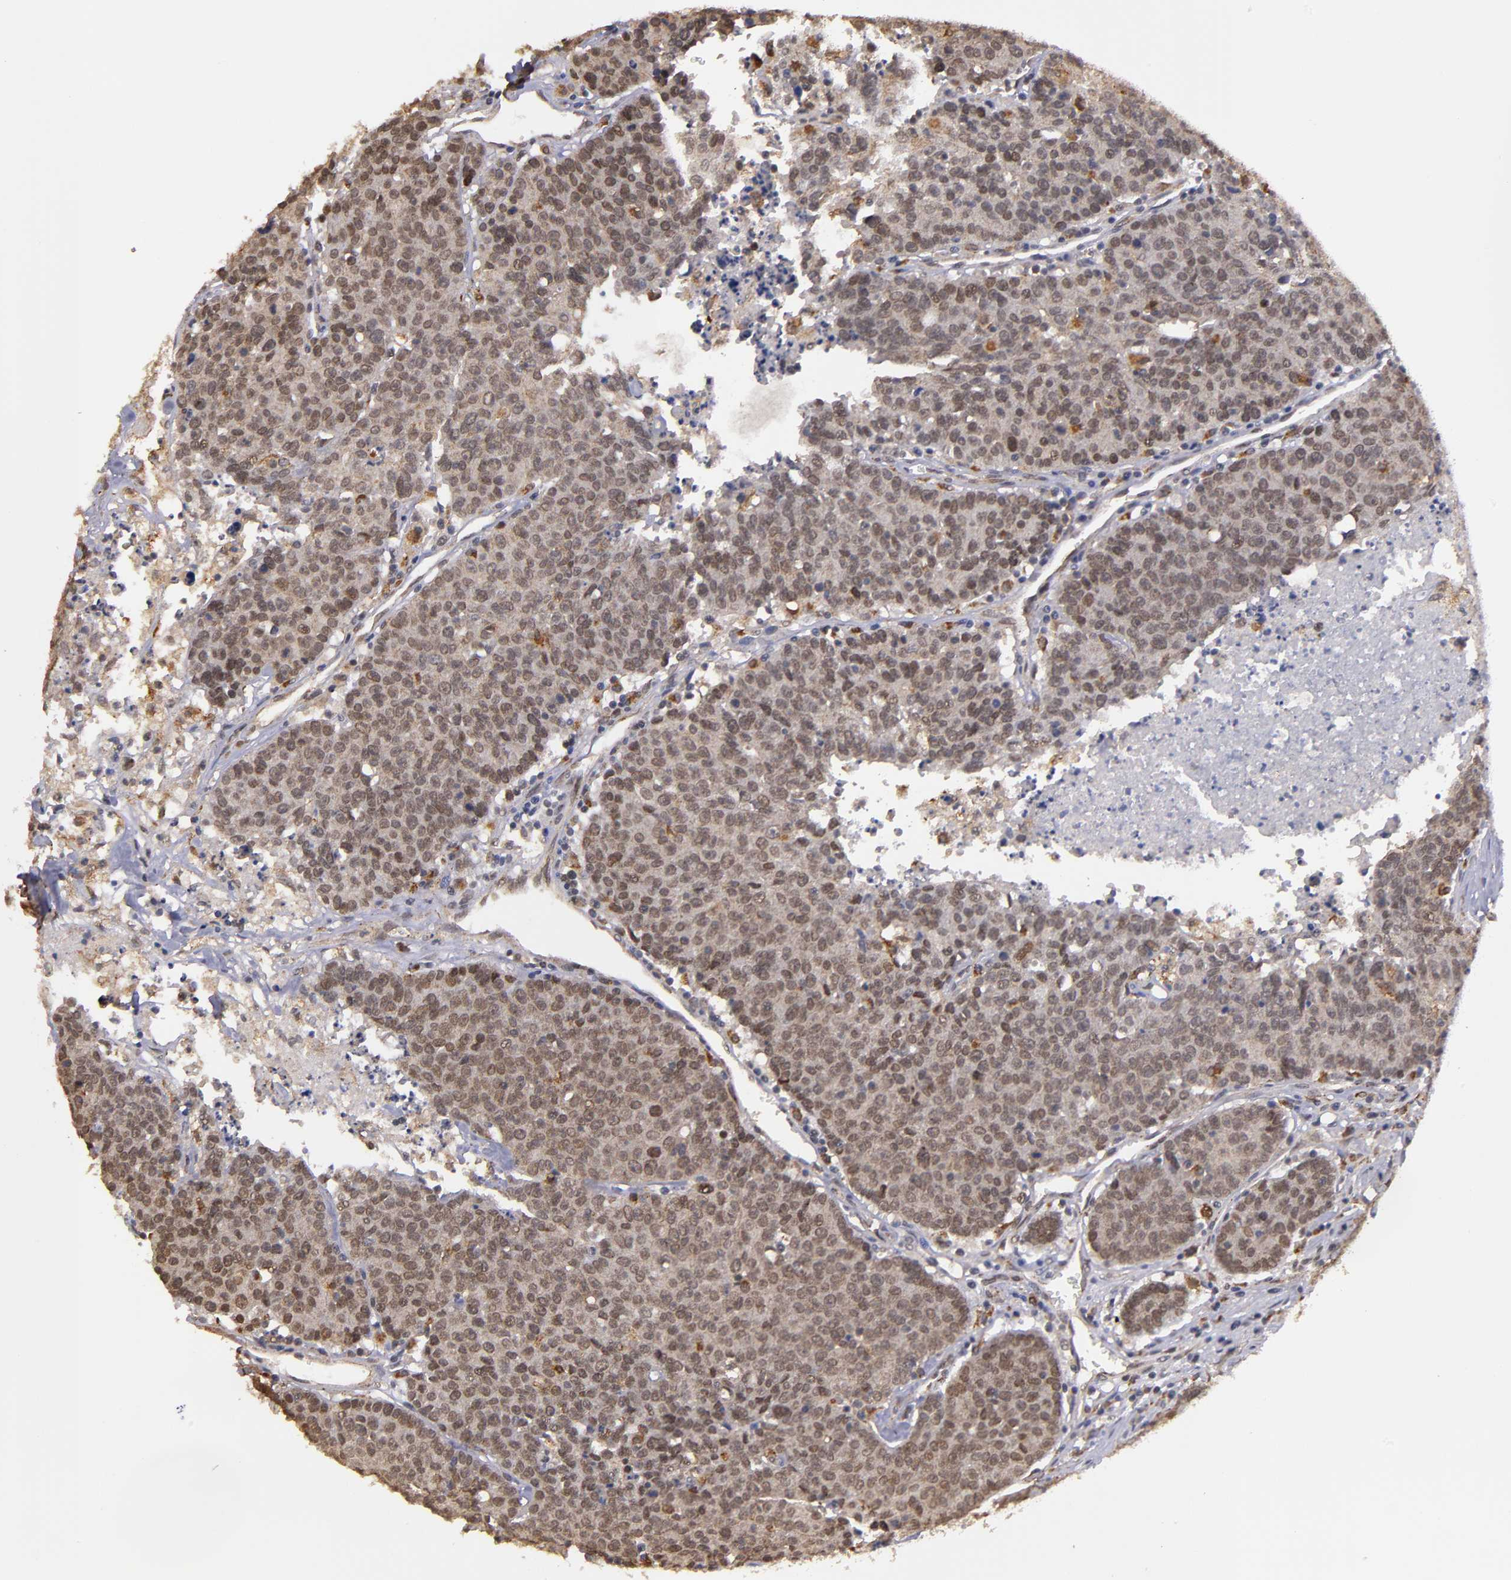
{"staining": {"intensity": "moderate", "quantity": ">75%", "location": "cytoplasmic/membranous,nuclear"}, "tissue": "colorectal cancer", "cell_type": "Tumor cells", "image_type": "cancer", "snomed": [{"axis": "morphology", "description": "Adenocarcinoma, NOS"}, {"axis": "topography", "description": "Colon"}], "caption": "This histopathology image displays immunohistochemistry (IHC) staining of human colorectal cancer (adenocarcinoma), with medium moderate cytoplasmic/membranous and nuclear staining in approximately >75% of tumor cells.", "gene": "SIPA1L1", "patient": {"sex": "female", "age": 53}}